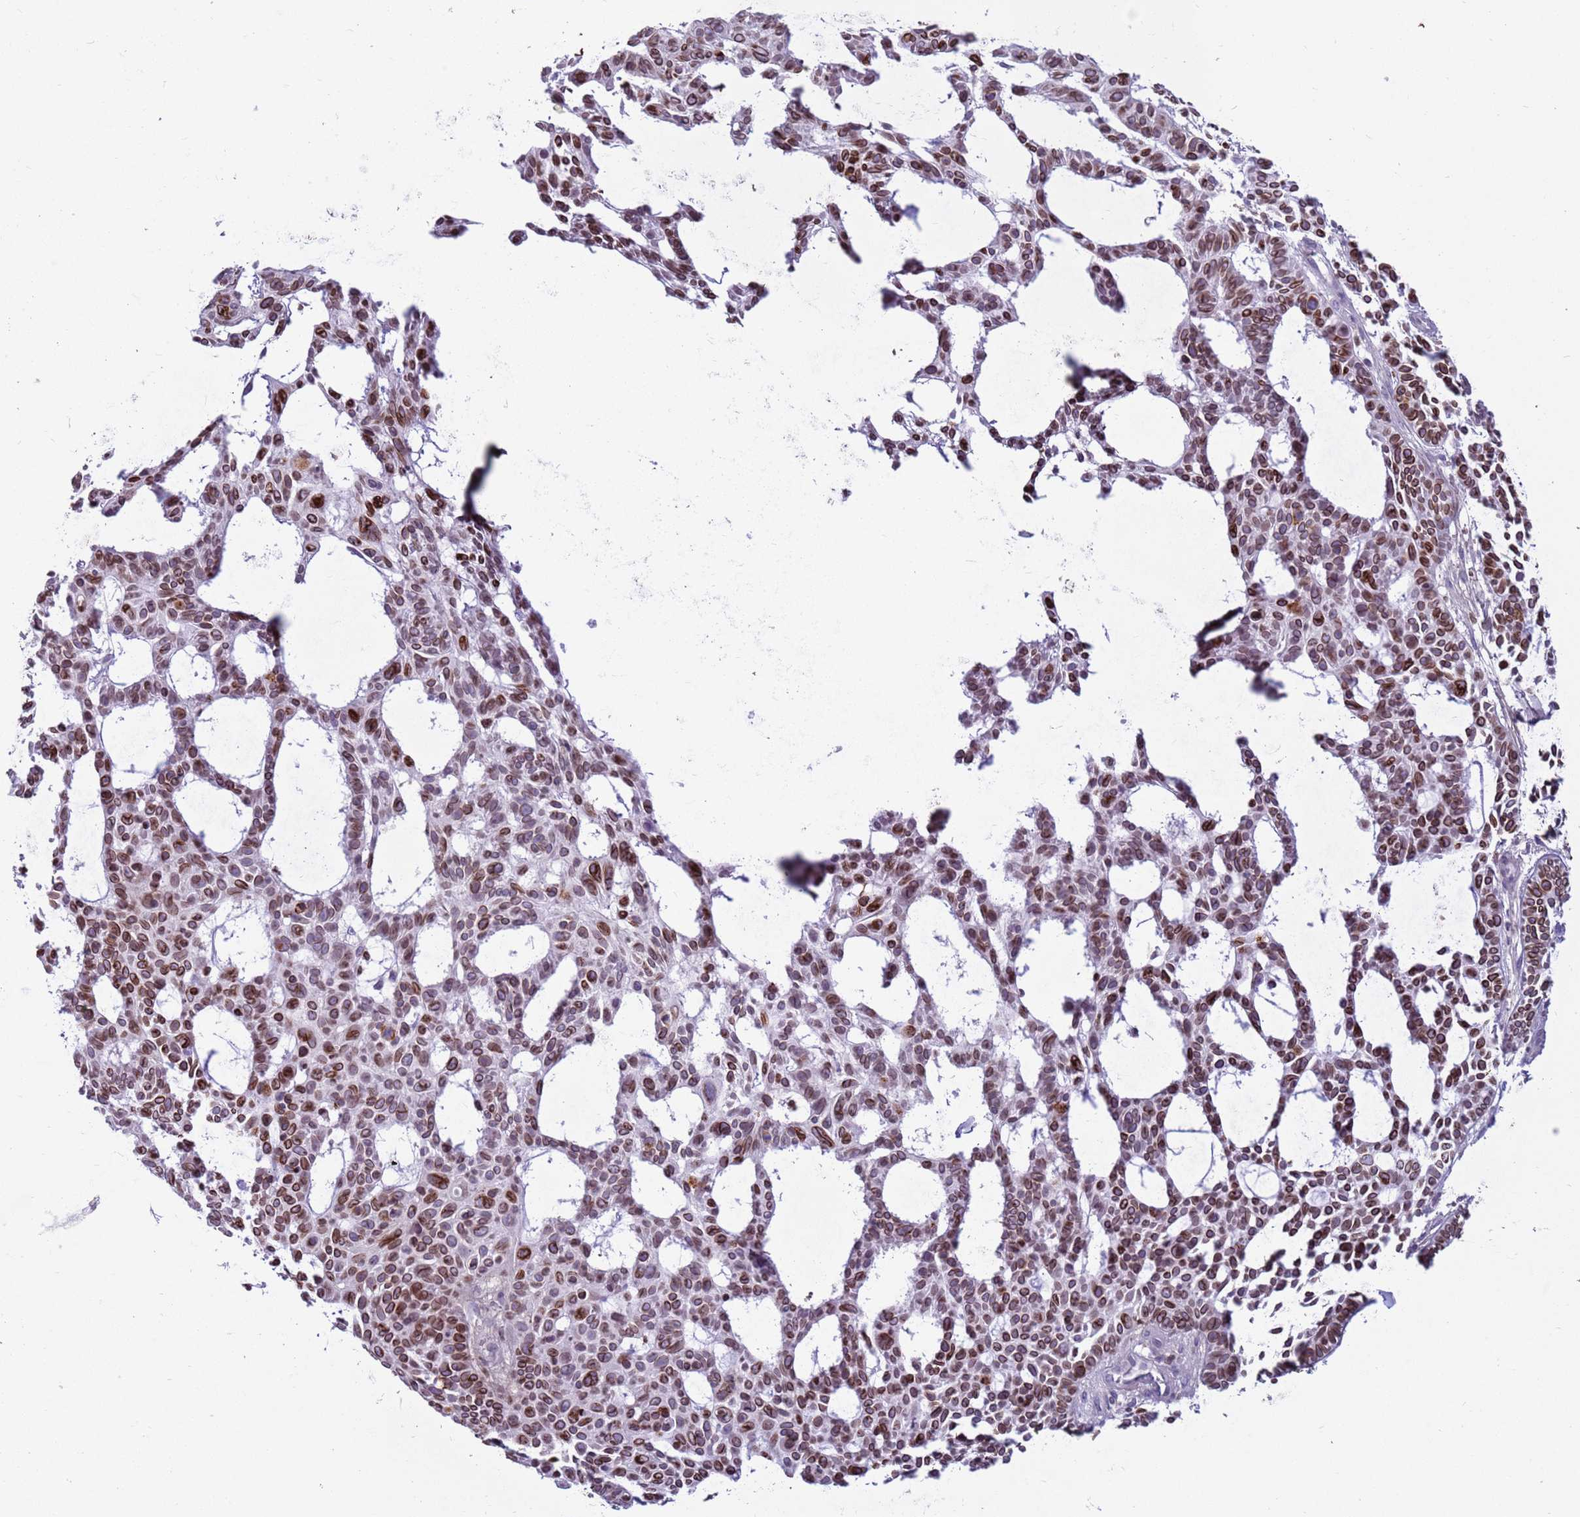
{"staining": {"intensity": "moderate", "quantity": ">75%", "location": "cytoplasmic/membranous,nuclear"}, "tissue": "skin cancer", "cell_type": "Tumor cells", "image_type": "cancer", "snomed": [{"axis": "morphology", "description": "Basal cell carcinoma"}, {"axis": "topography", "description": "Skin"}], "caption": "Immunohistochemical staining of basal cell carcinoma (skin) demonstrates medium levels of moderate cytoplasmic/membranous and nuclear positivity in approximately >75% of tumor cells.", "gene": "METTL25B", "patient": {"sex": "male", "age": 89}}